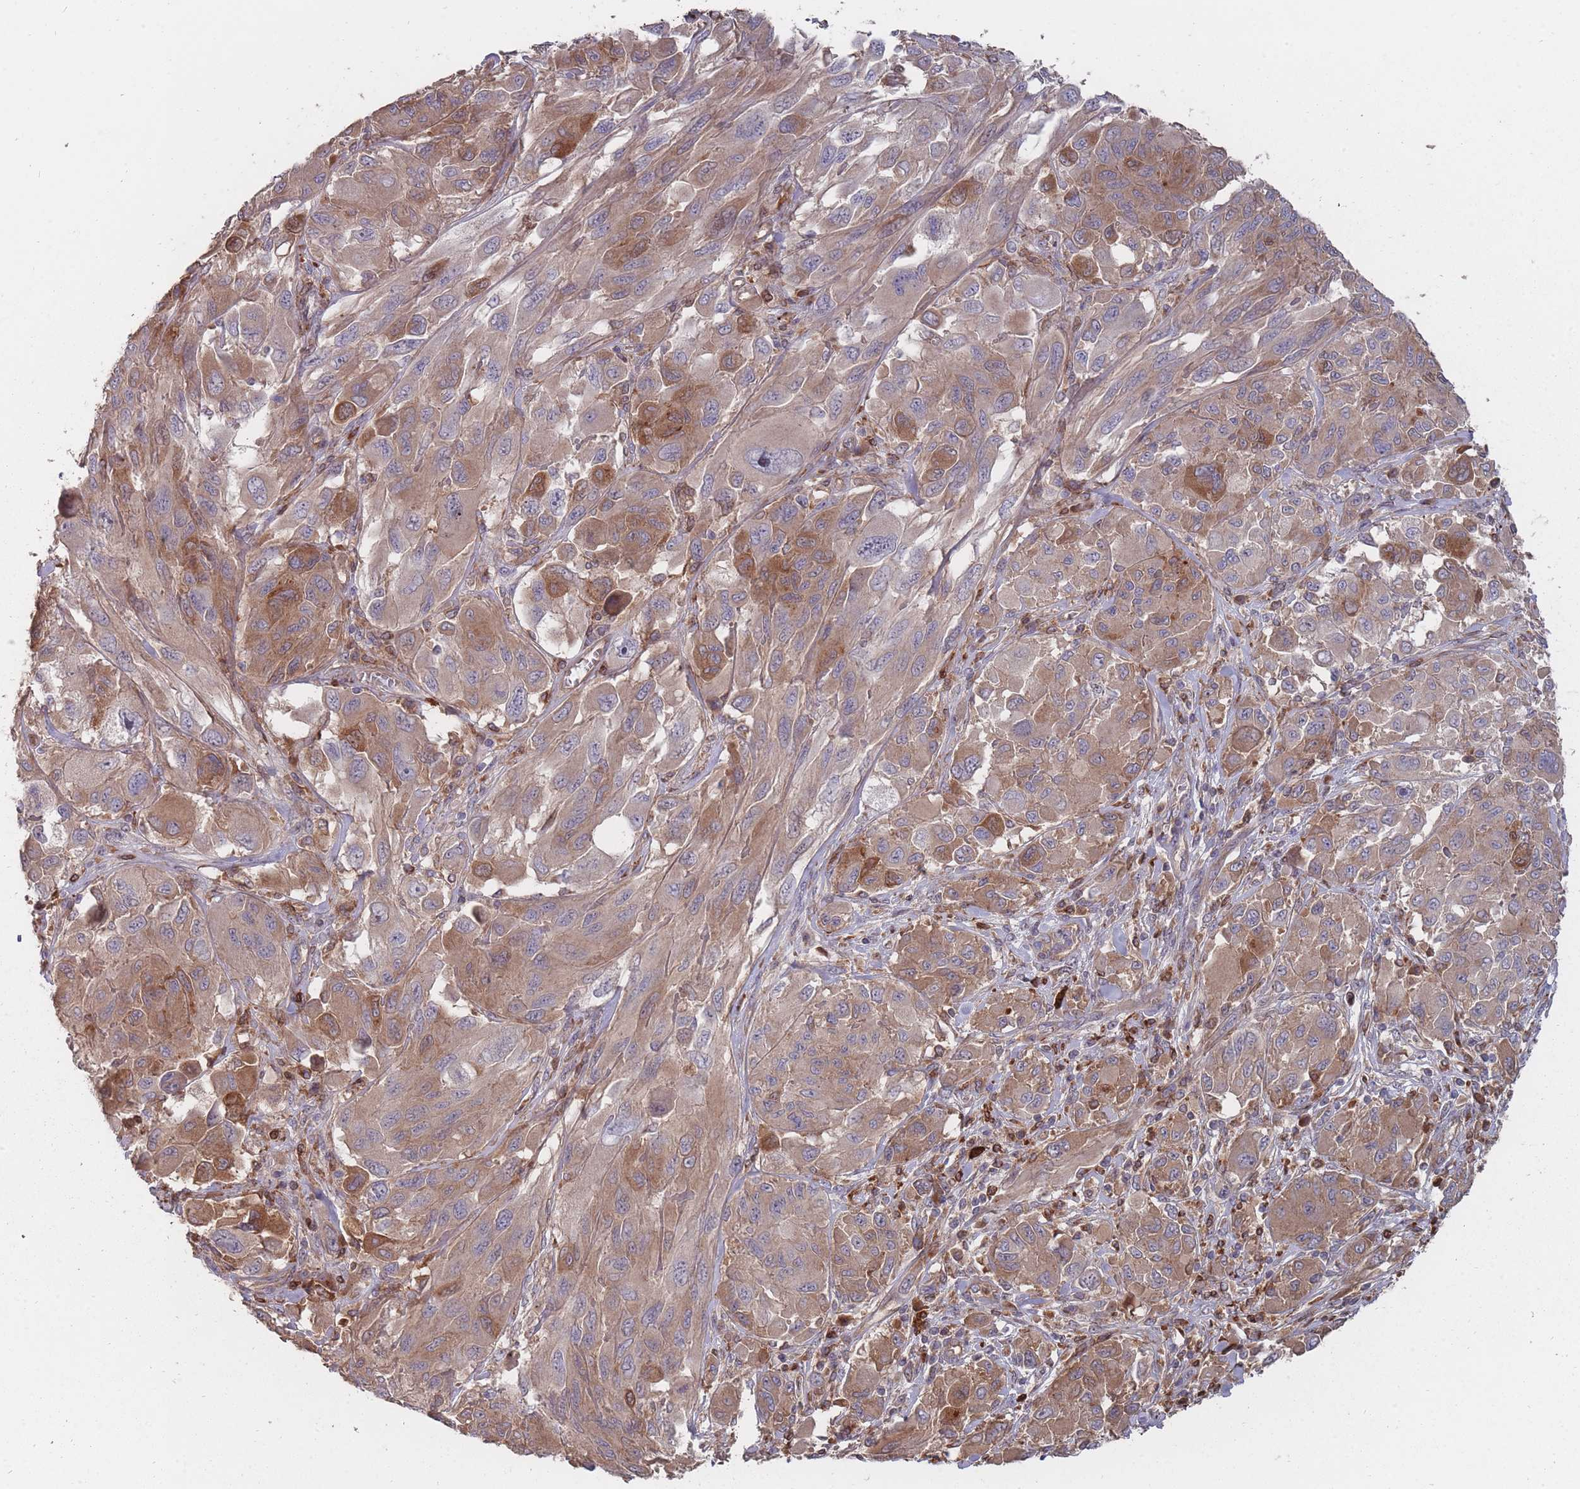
{"staining": {"intensity": "moderate", "quantity": ">75%", "location": "cytoplasmic/membranous"}, "tissue": "melanoma", "cell_type": "Tumor cells", "image_type": "cancer", "snomed": [{"axis": "morphology", "description": "Malignant melanoma, NOS"}, {"axis": "topography", "description": "Skin"}], "caption": "An image of malignant melanoma stained for a protein demonstrates moderate cytoplasmic/membranous brown staining in tumor cells.", "gene": "THSD7B", "patient": {"sex": "female", "age": 91}}